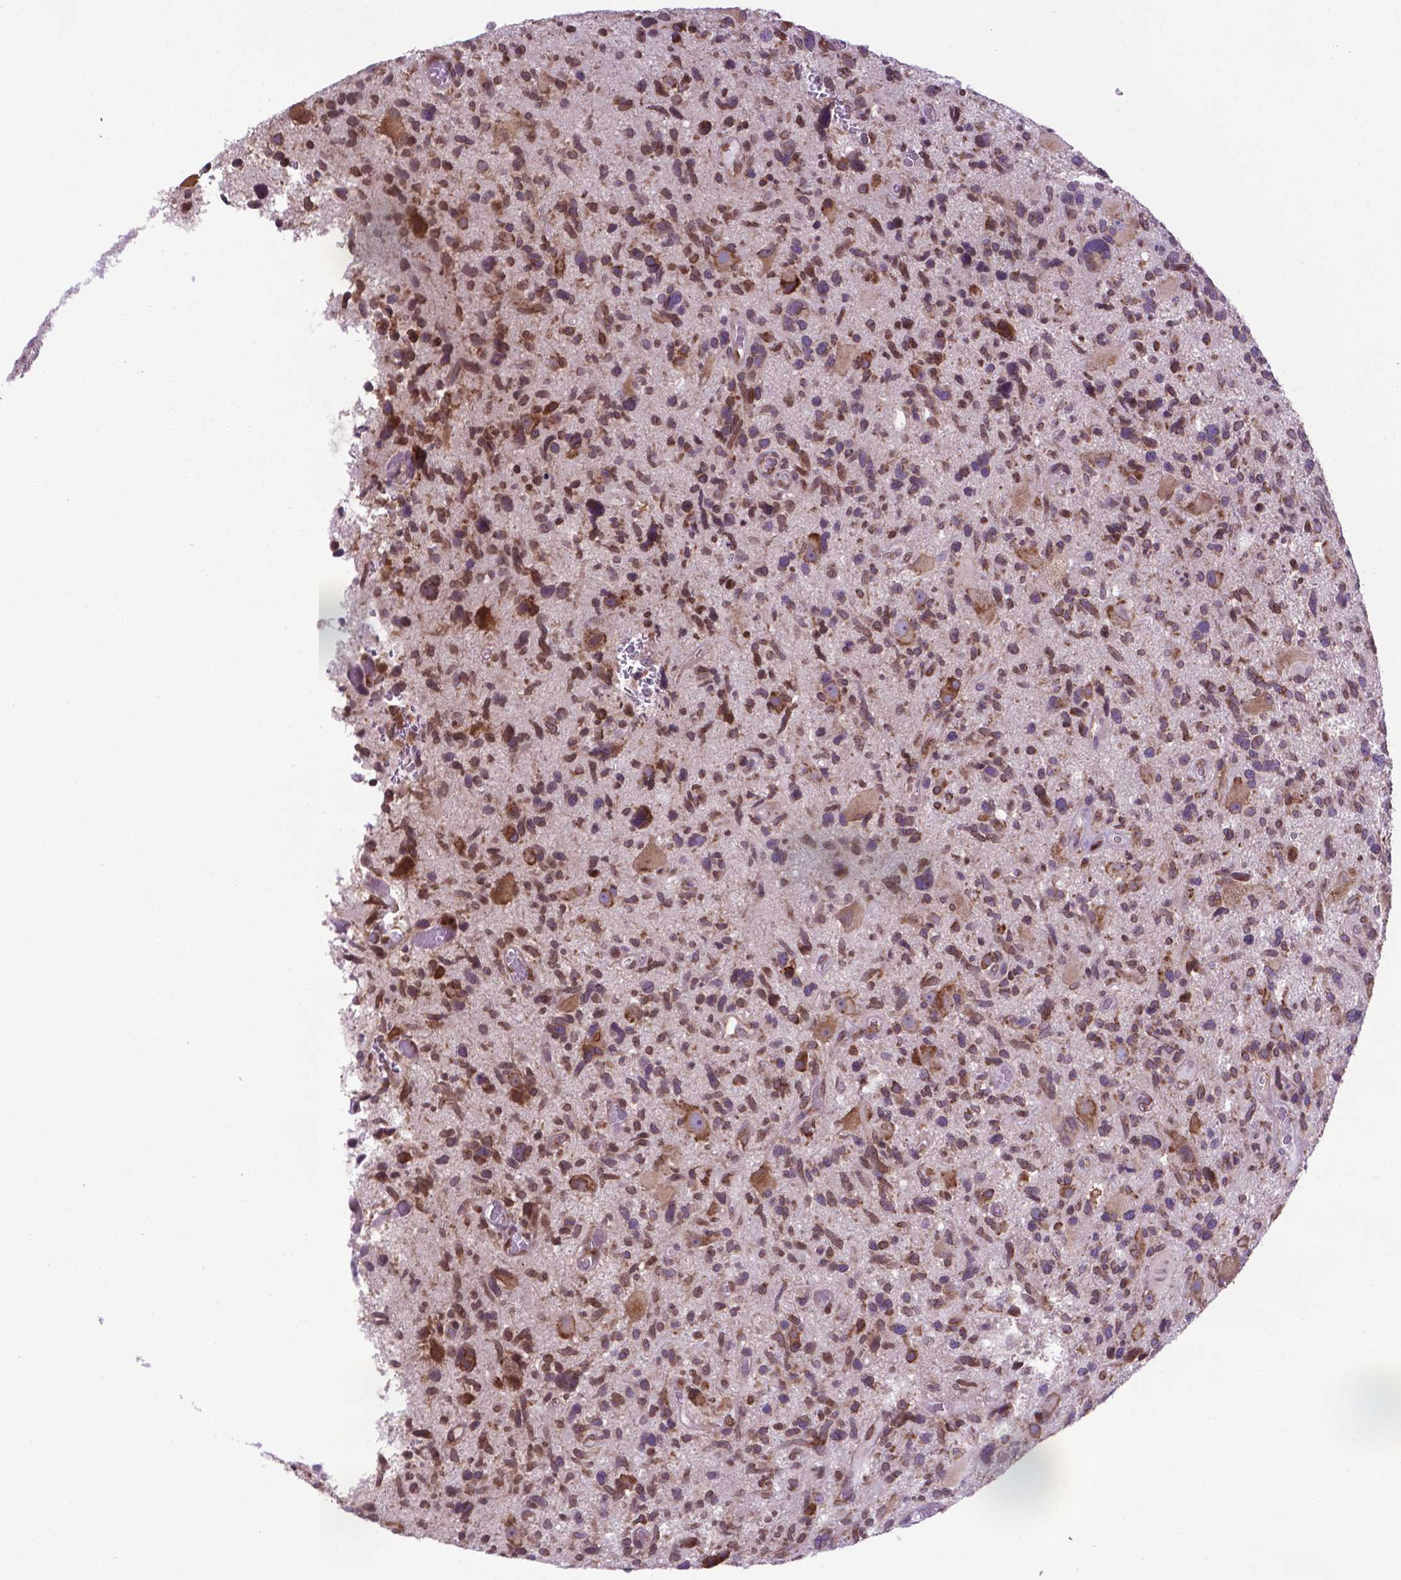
{"staining": {"intensity": "moderate", "quantity": "25%-75%", "location": "cytoplasmic/membranous"}, "tissue": "glioma", "cell_type": "Tumor cells", "image_type": "cancer", "snomed": [{"axis": "morphology", "description": "Glioma, malignant, High grade"}, {"axis": "topography", "description": "Brain"}], "caption": "A photomicrograph of human glioma stained for a protein displays moderate cytoplasmic/membranous brown staining in tumor cells.", "gene": "WDR83OS", "patient": {"sex": "male", "age": 49}}